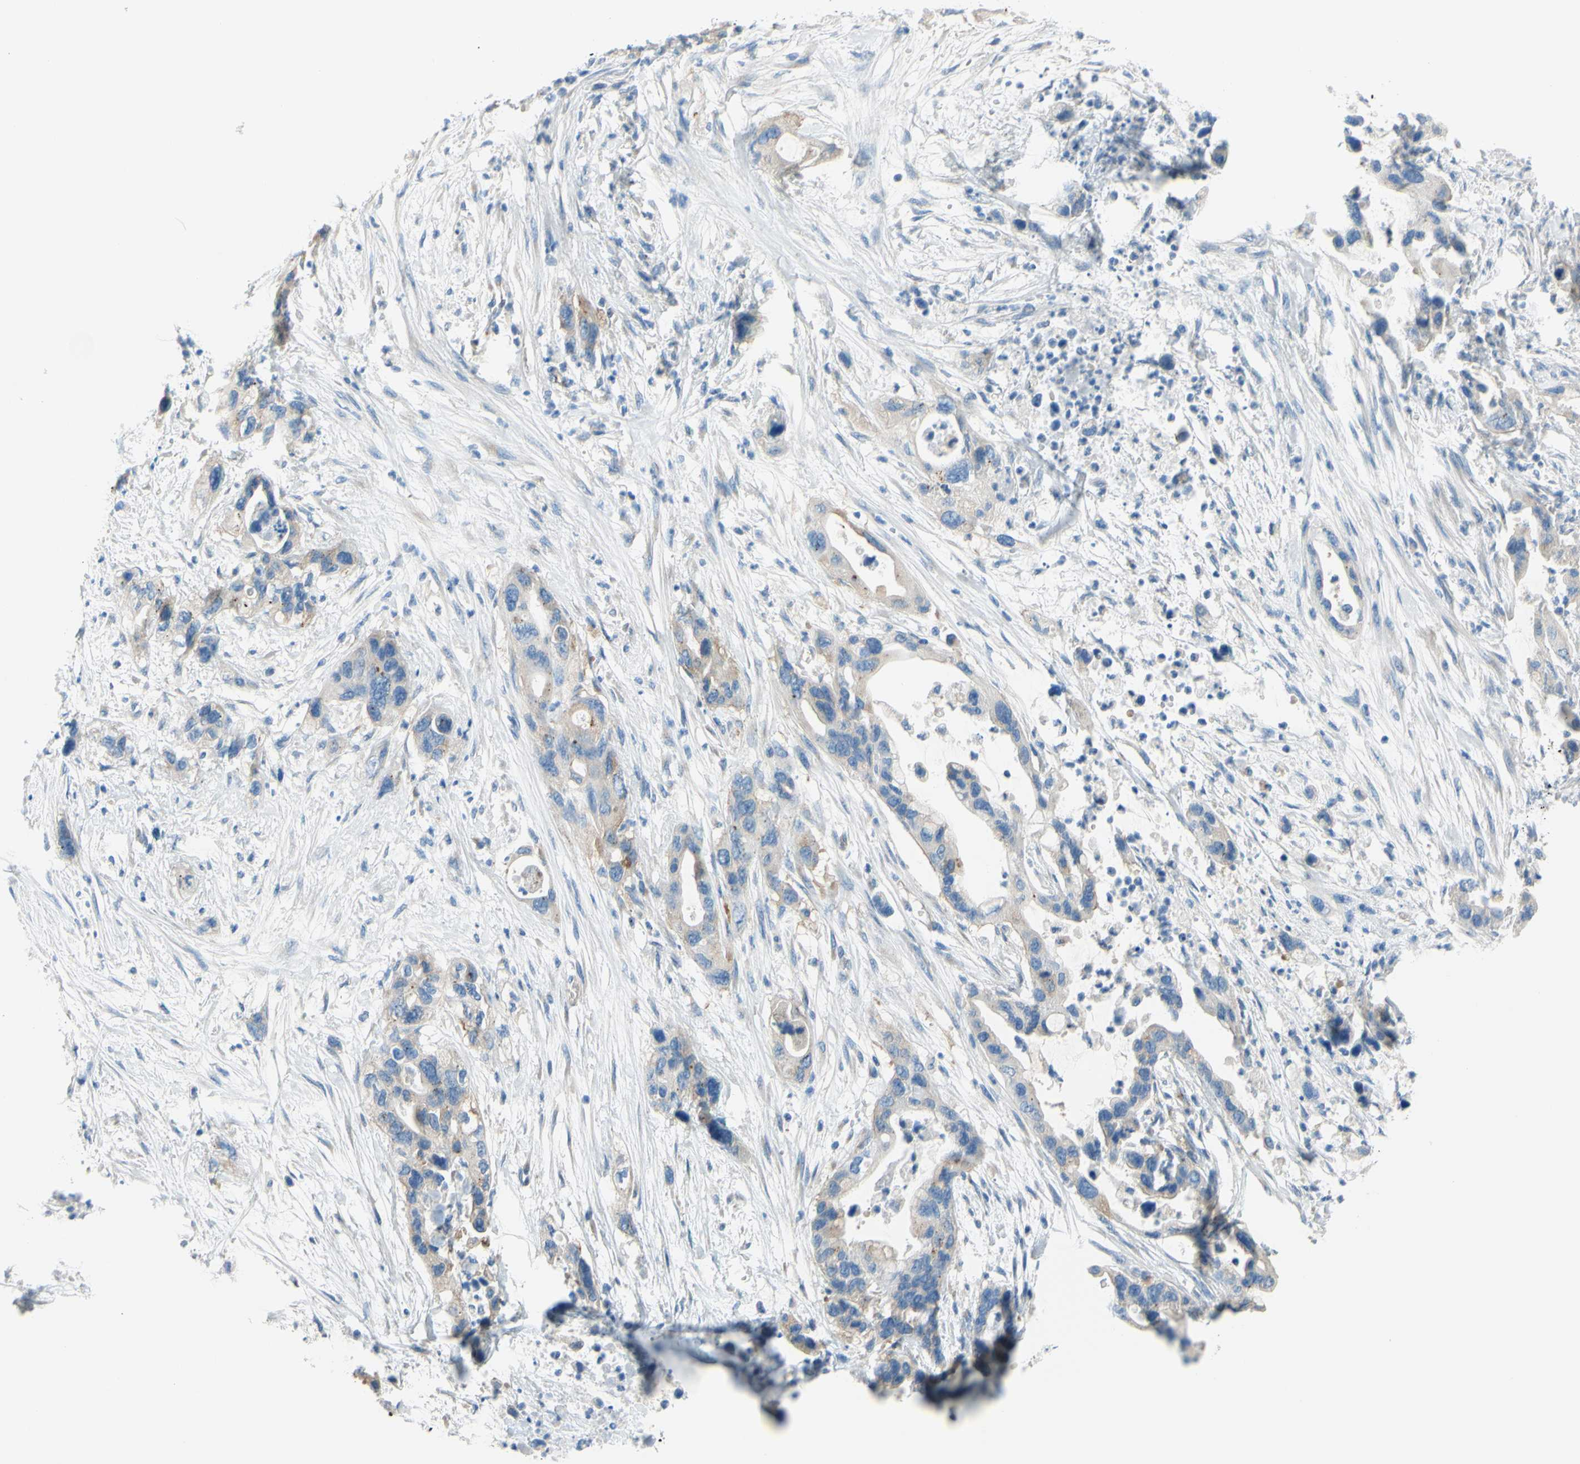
{"staining": {"intensity": "weak", "quantity": ">75%", "location": "cytoplasmic/membranous"}, "tissue": "pancreatic cancer", "cell_type": "Tumor cells", "image_type": "cancer", "snomed": [{"axis": "morphology", "description": "Adenocarcinoma, NOS"}, {"axis": "topography", "description": "Pancreas"}], "caption": "Human adenocarcinoma (pancreatic) stained for a protein (brown) exhibits weak cytoplasmic/membranous positive expression in about >75% of tumor cells.", "gene": "FRMD4B", "patient": {"sex": "female", "age": 71}}